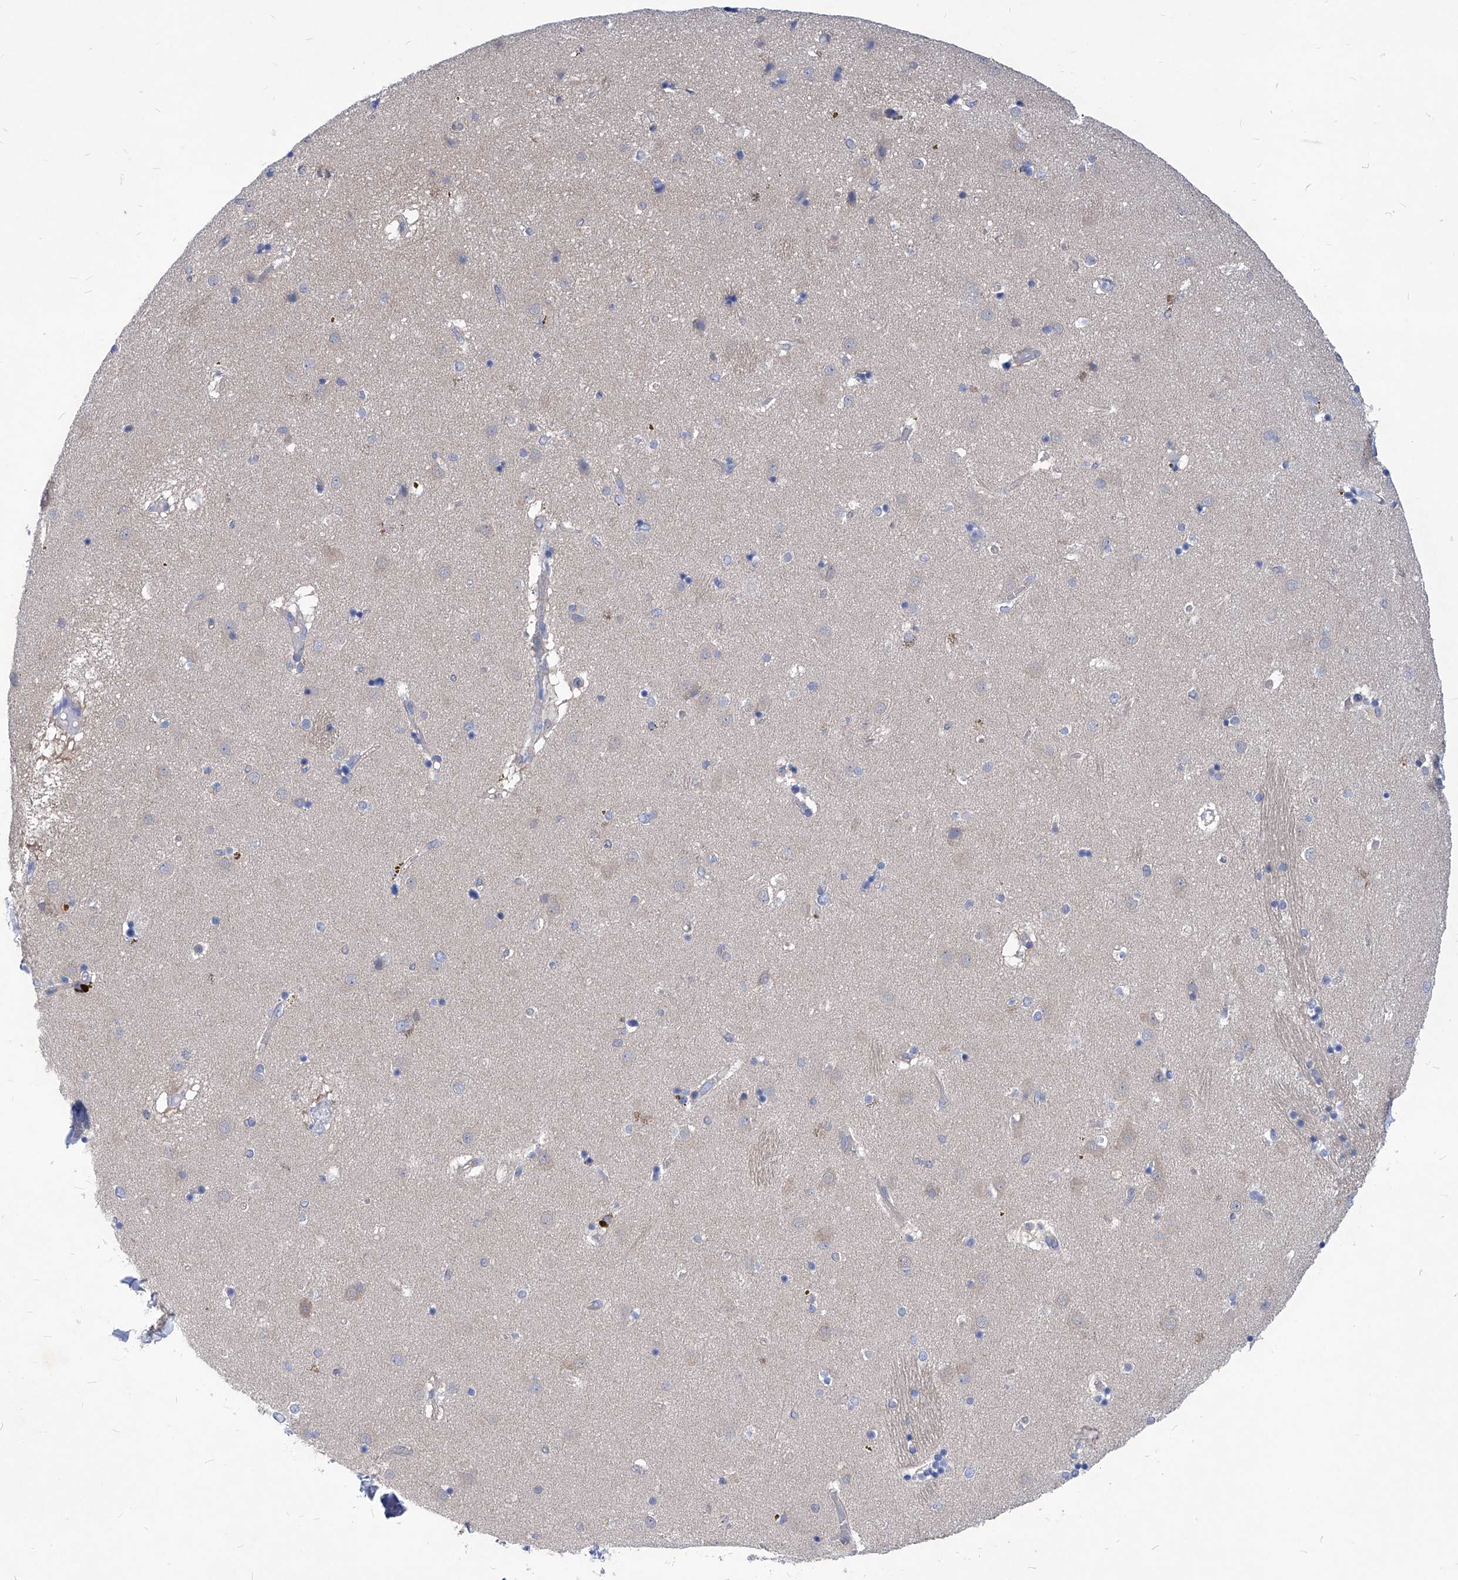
{"staining": {"intensity": "negative", "quantity": "none", "location": "none"}, "tissue": "caudate", "cell_type": "Glial cells", "image_type": "normal", "snomed": [{"axis": "morphology", "description": "Normal tissue, NOS"}, {"axis": "topography", "description": "Lateral ventricle wall"}], "caption": "Immunohistochemistry (IHC) of benign human caudate reveals no staining in glial cells.", "gene": "XPNPEP1", "patient": {"sex": "male", "age": 70}}